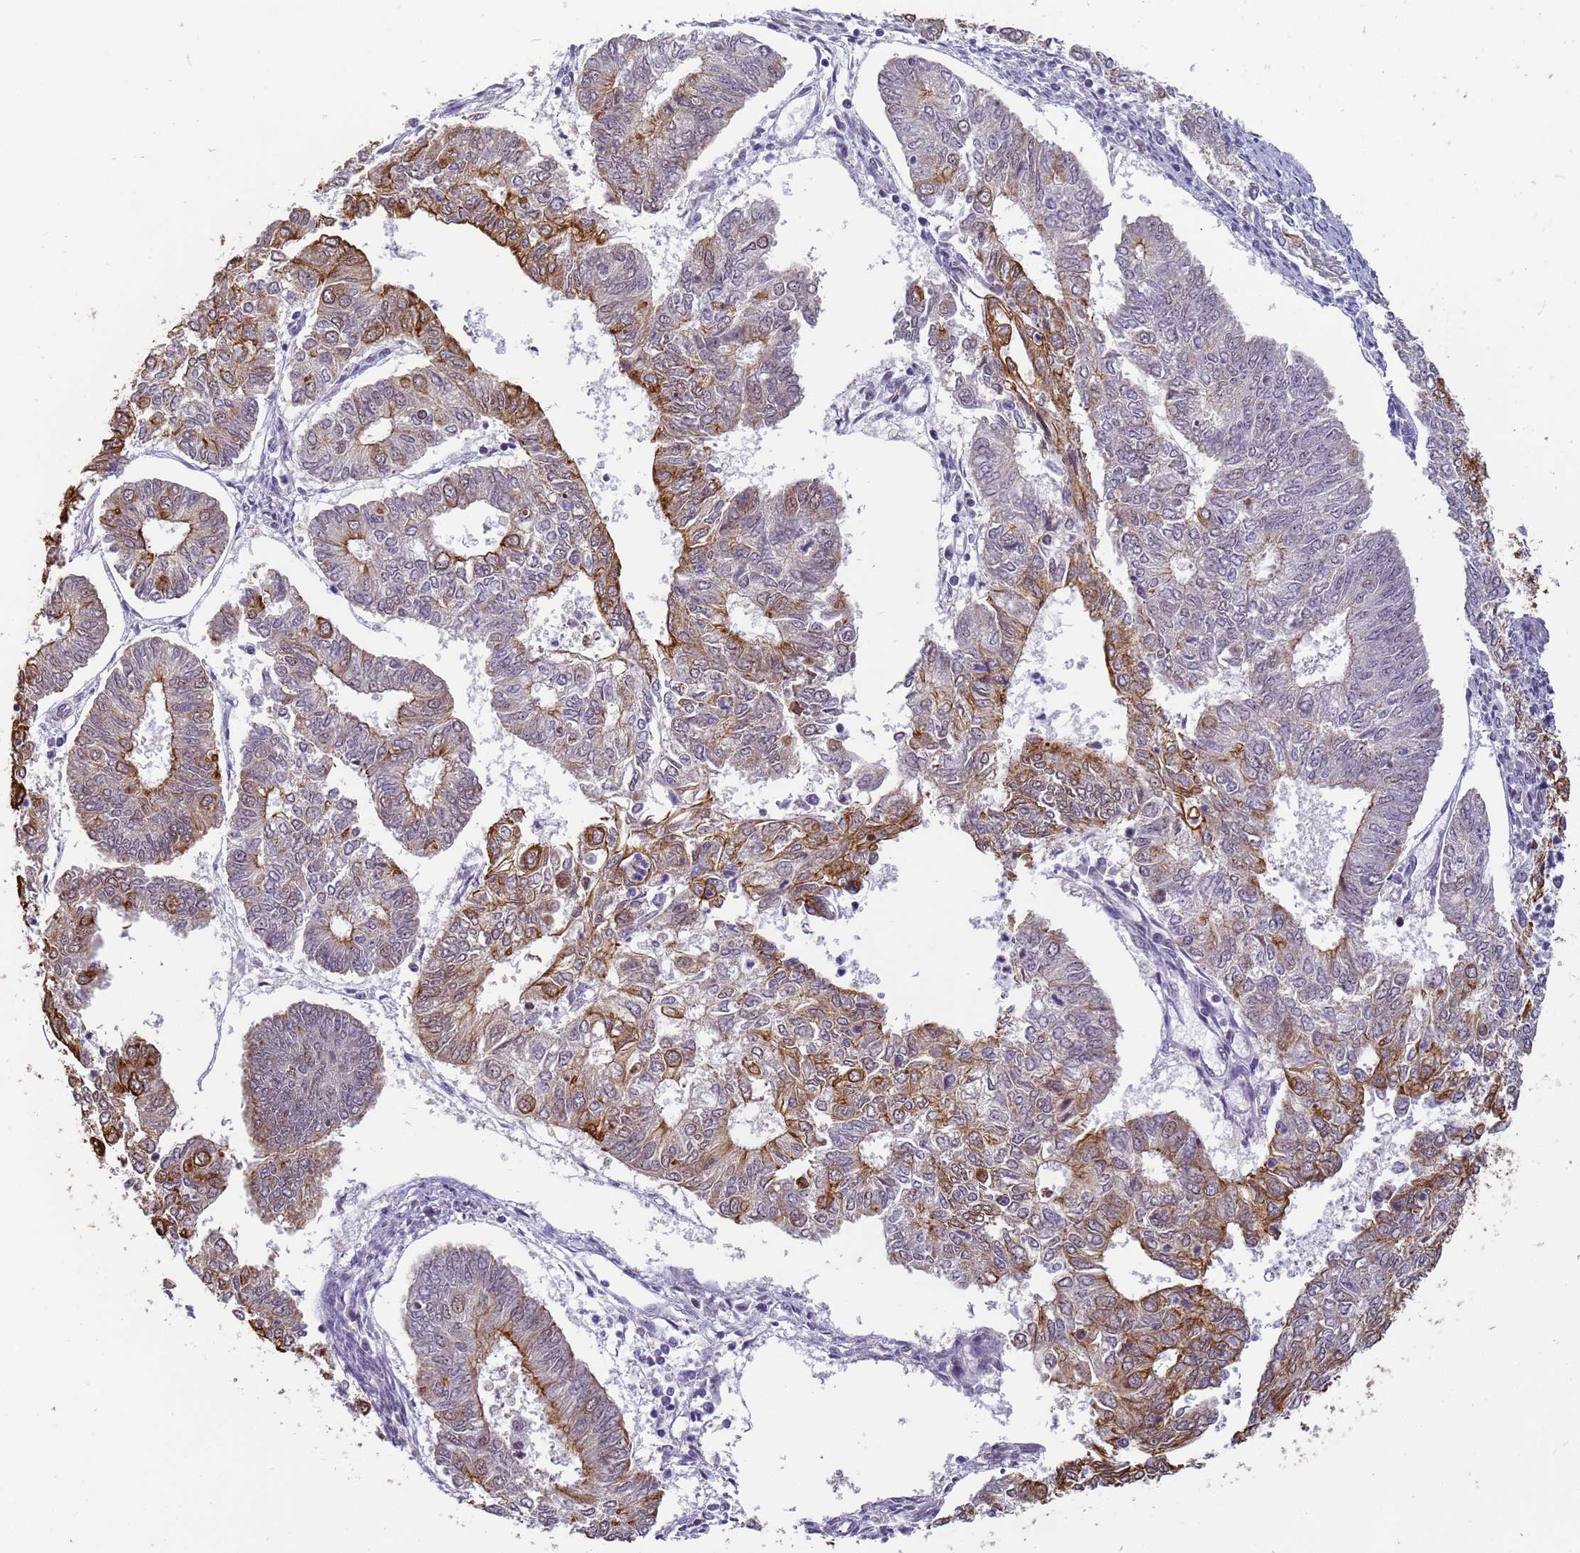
{"staining": {"intensity": "strong", "quantity": "25%-75%", "location": "cytoplasmic/membranous"}, "tissue": "endometrial cancer", "cell_type": "Tumor cells", "image_type": "cancer", "snomed": [{"axis": "morphology", "description": "Adenocarcinoma, NOS"}, {"axis": "topography", "description": "Endometrium"}], "caption": "A histopathology image of adenocarcinoma (endometrial) stained for a protein reveals strong cytoplasmic/membranous brown staining in tumor cells. (brown staining indicates protein expression, while blue staining denotes nuclei).", "gene": "VWA3A", "patient": {"sex": "female", "age": 68}}